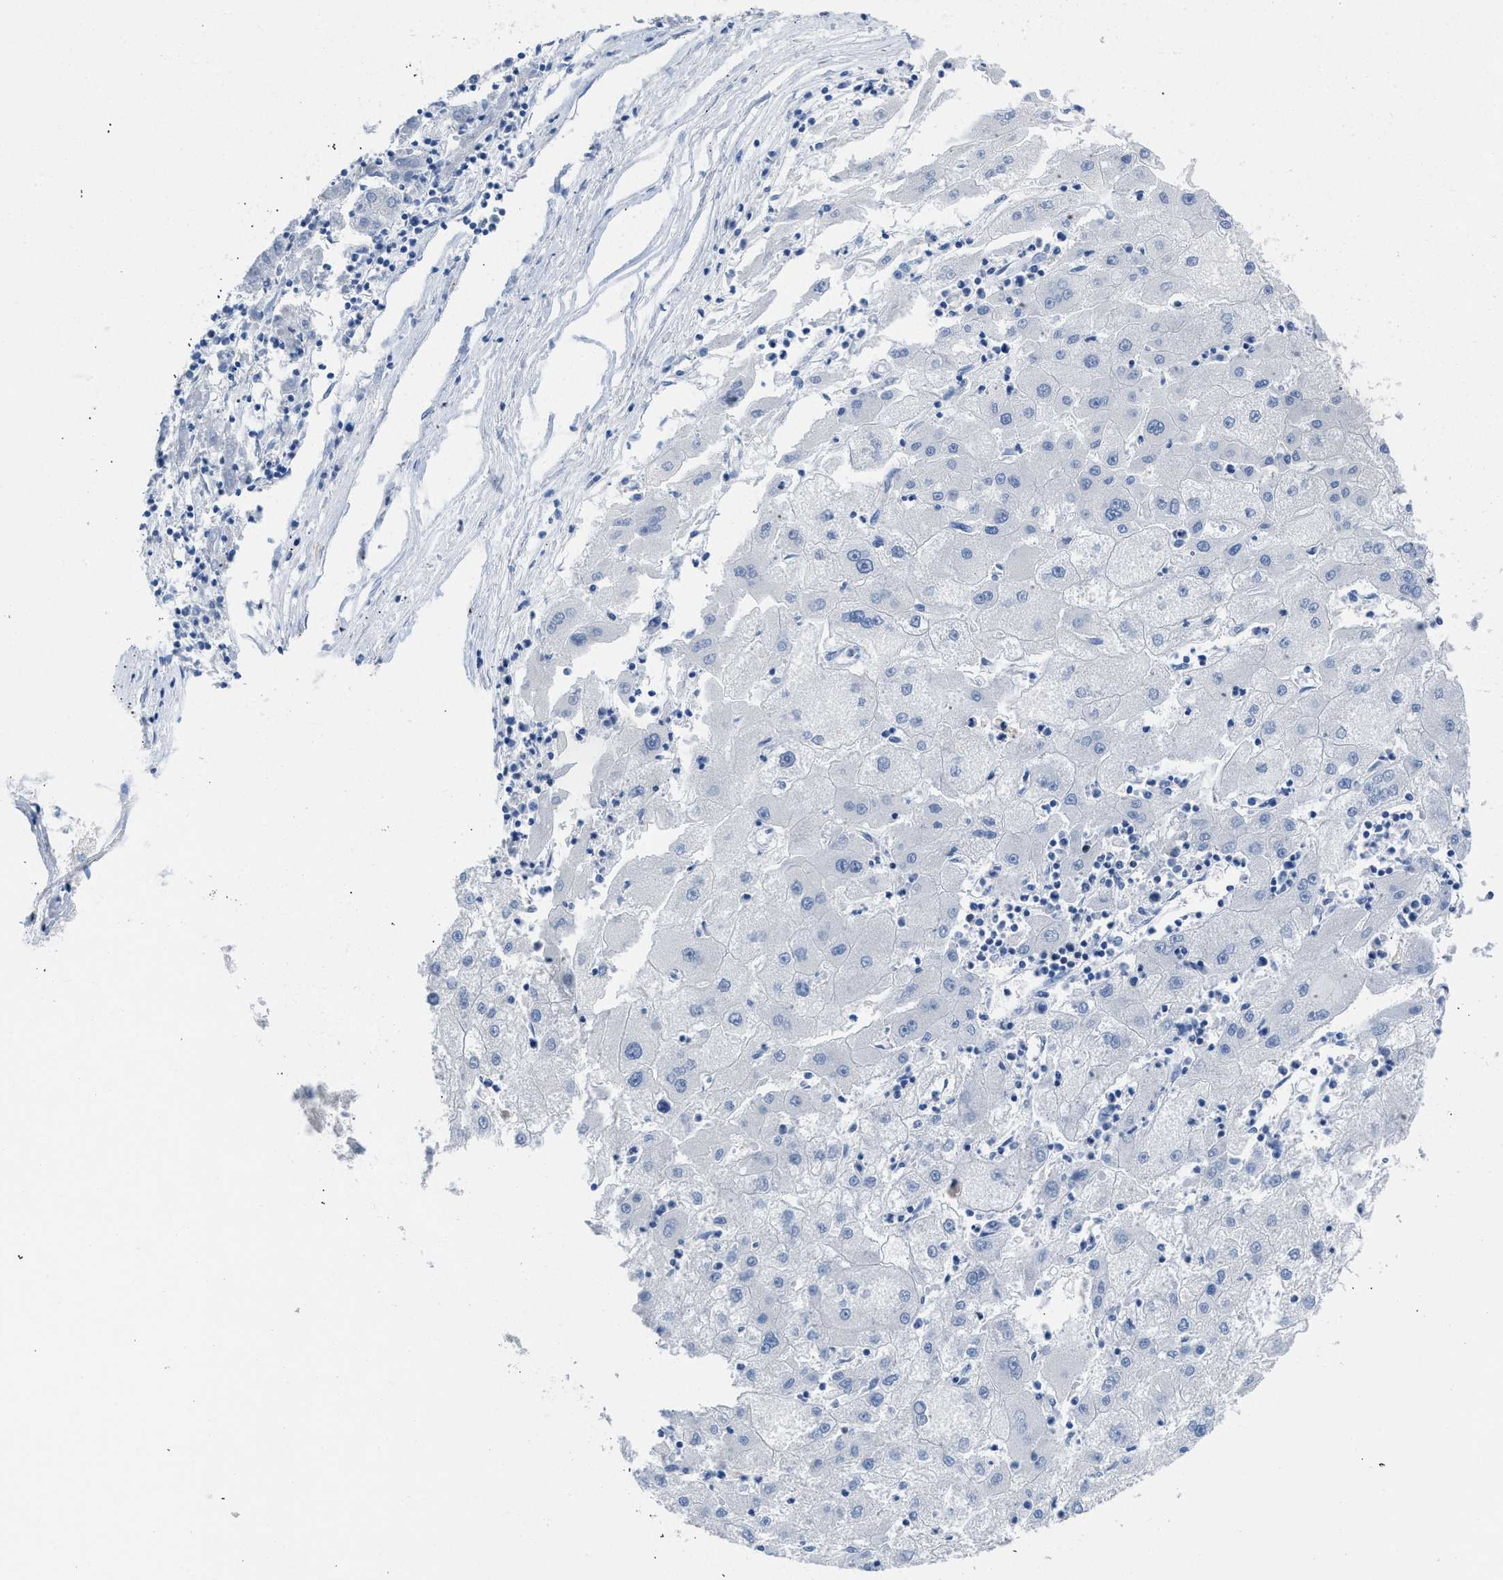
{"staining": {"intensity": "negative", "quantity": "none", "location": "none"}, "tissue": "liver cancer", "cell_type": "Tumor cells", "image_type": "cancer", "snomed": [{"axis": "morphology", "description": "Carcinoma, Hepatocellular, NOS"}, {"axis": "topography", "description": "Liver"}], "caption": "There is no significant positivity in tumor cells of hepatocellular carcinoma (liver). (Stains: DAB (3,3'-diaminobenzidine) IHC with hematoxylin counter stain, Microscopy: brightfield microscopy at high magnification).", "gene": "LEF1", "patient": {"sex": "male", "age": 72}}